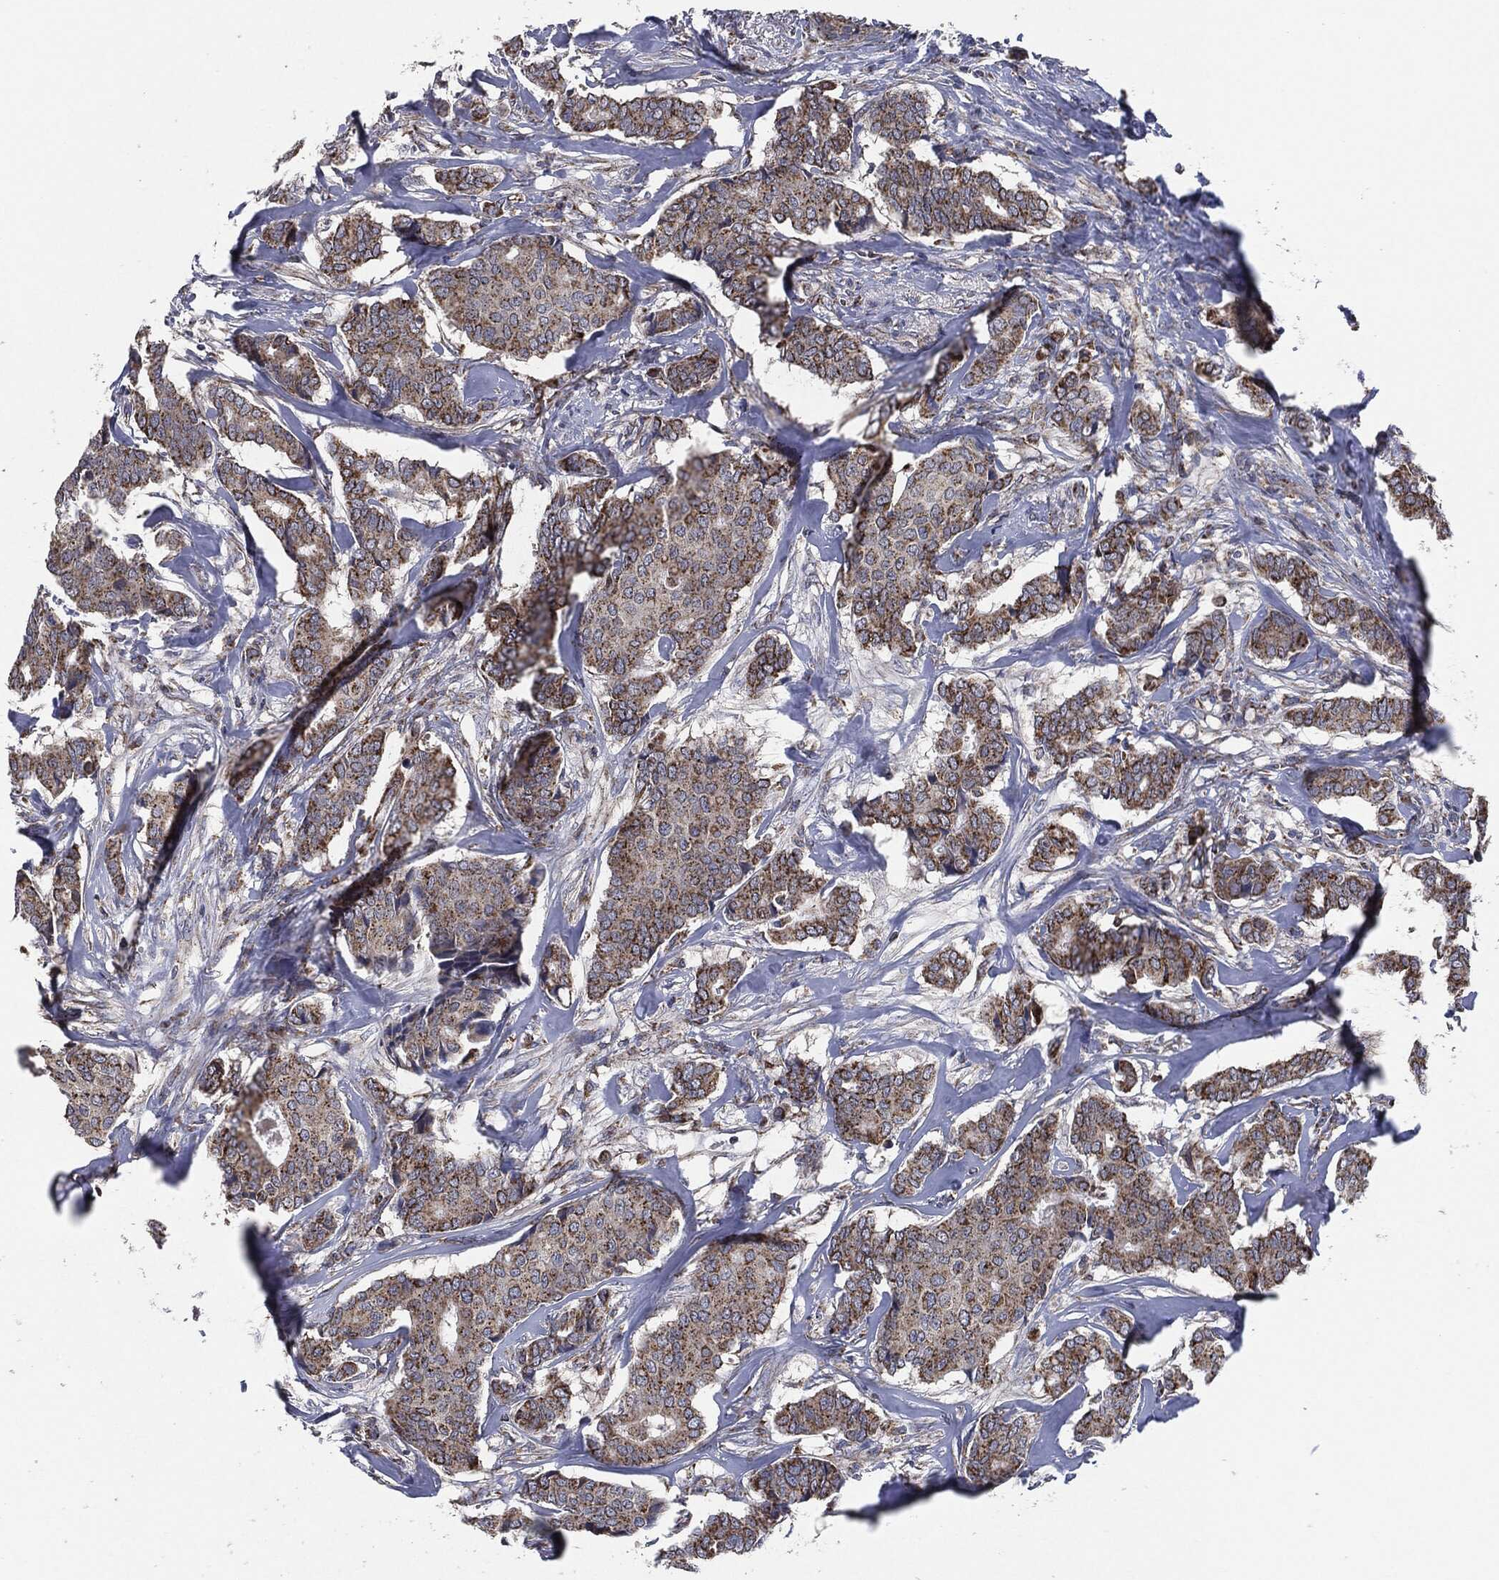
{"staining": {"intensity": "strong", "quantity": ">75%", "location": "cytoplasmic/membranous"}, "tissue": "breast cancer", "cell_type": "Tumor cells", "image_type": "cancer", "snomed": [{"axis": "morphology", "description": "Duct carcinoma"}, {"axis": "topography", "description": "Breast"}], "caption": "A photomicrograph of human breast cancer stained for a protein reveals strong cytoplasmic/membranous brown staining in tumor cells.", "gene": "NDUFV2", "patient": {"sex": "female", "age": 75}}